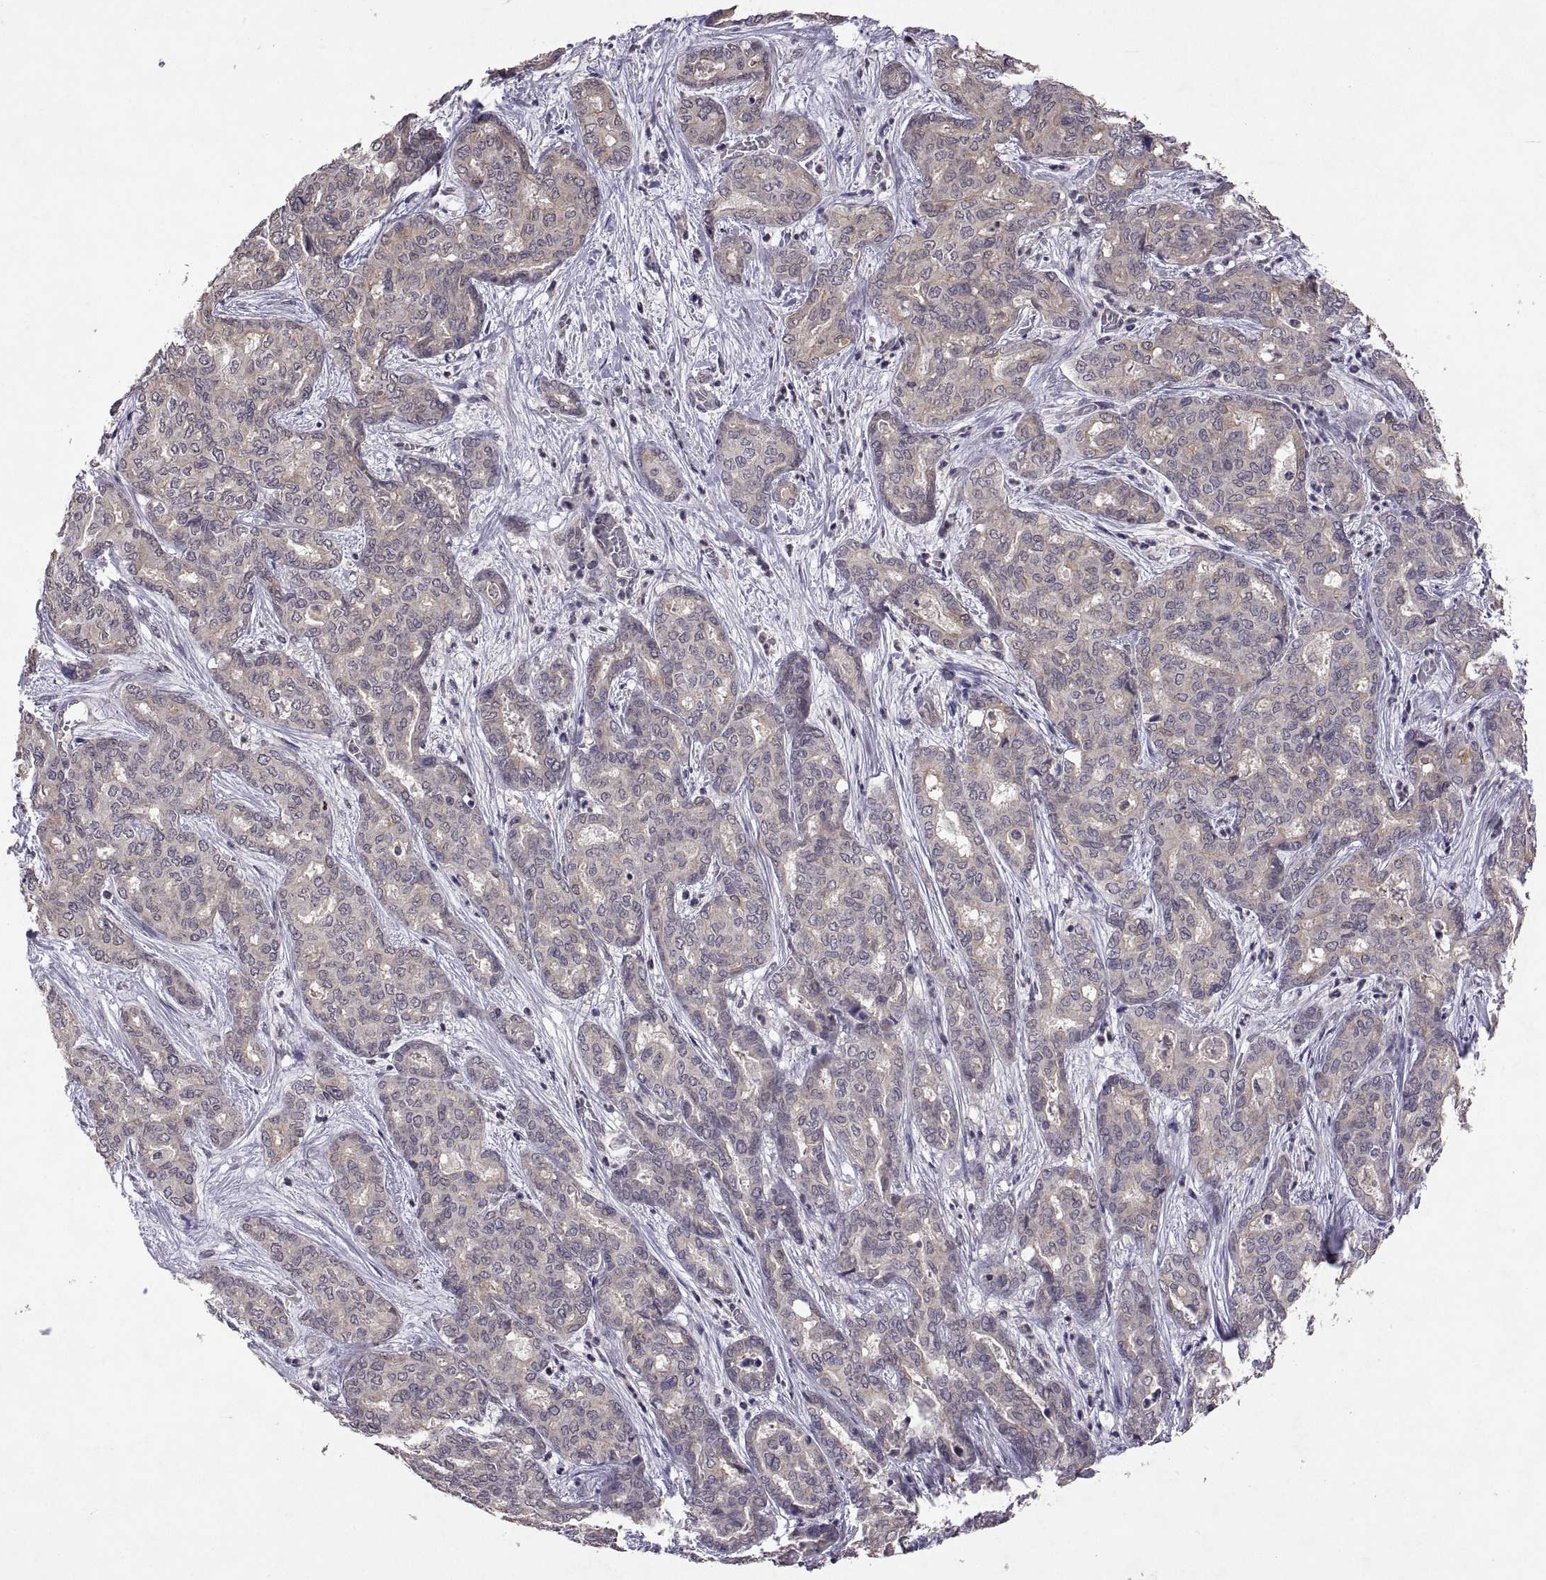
{"staining": {"intensity": "weak", "quantity": ">75%", "location": "cytoplasmic/membranous"}, "tissue": "liver cancer", "cell_type": "Tumor cells", "image_type": "cancer", "snomed": [{"axis": "morphology", "description": "Cholangiocarcinoma"}, {"axis": "topography", "description": "Liver"}], "caption": "Weak cytoplasmic/membranous expression is present in approximately >75% of tumor cells in liver cancer. (Stains: DAB (3,3'-diaminobenzidine) in brown, nuclei in blue, Microscopy: brightfield microscopy at high magnification).", "gene": "LAMA1", "patient": {"sex": "female", "age": 64}}